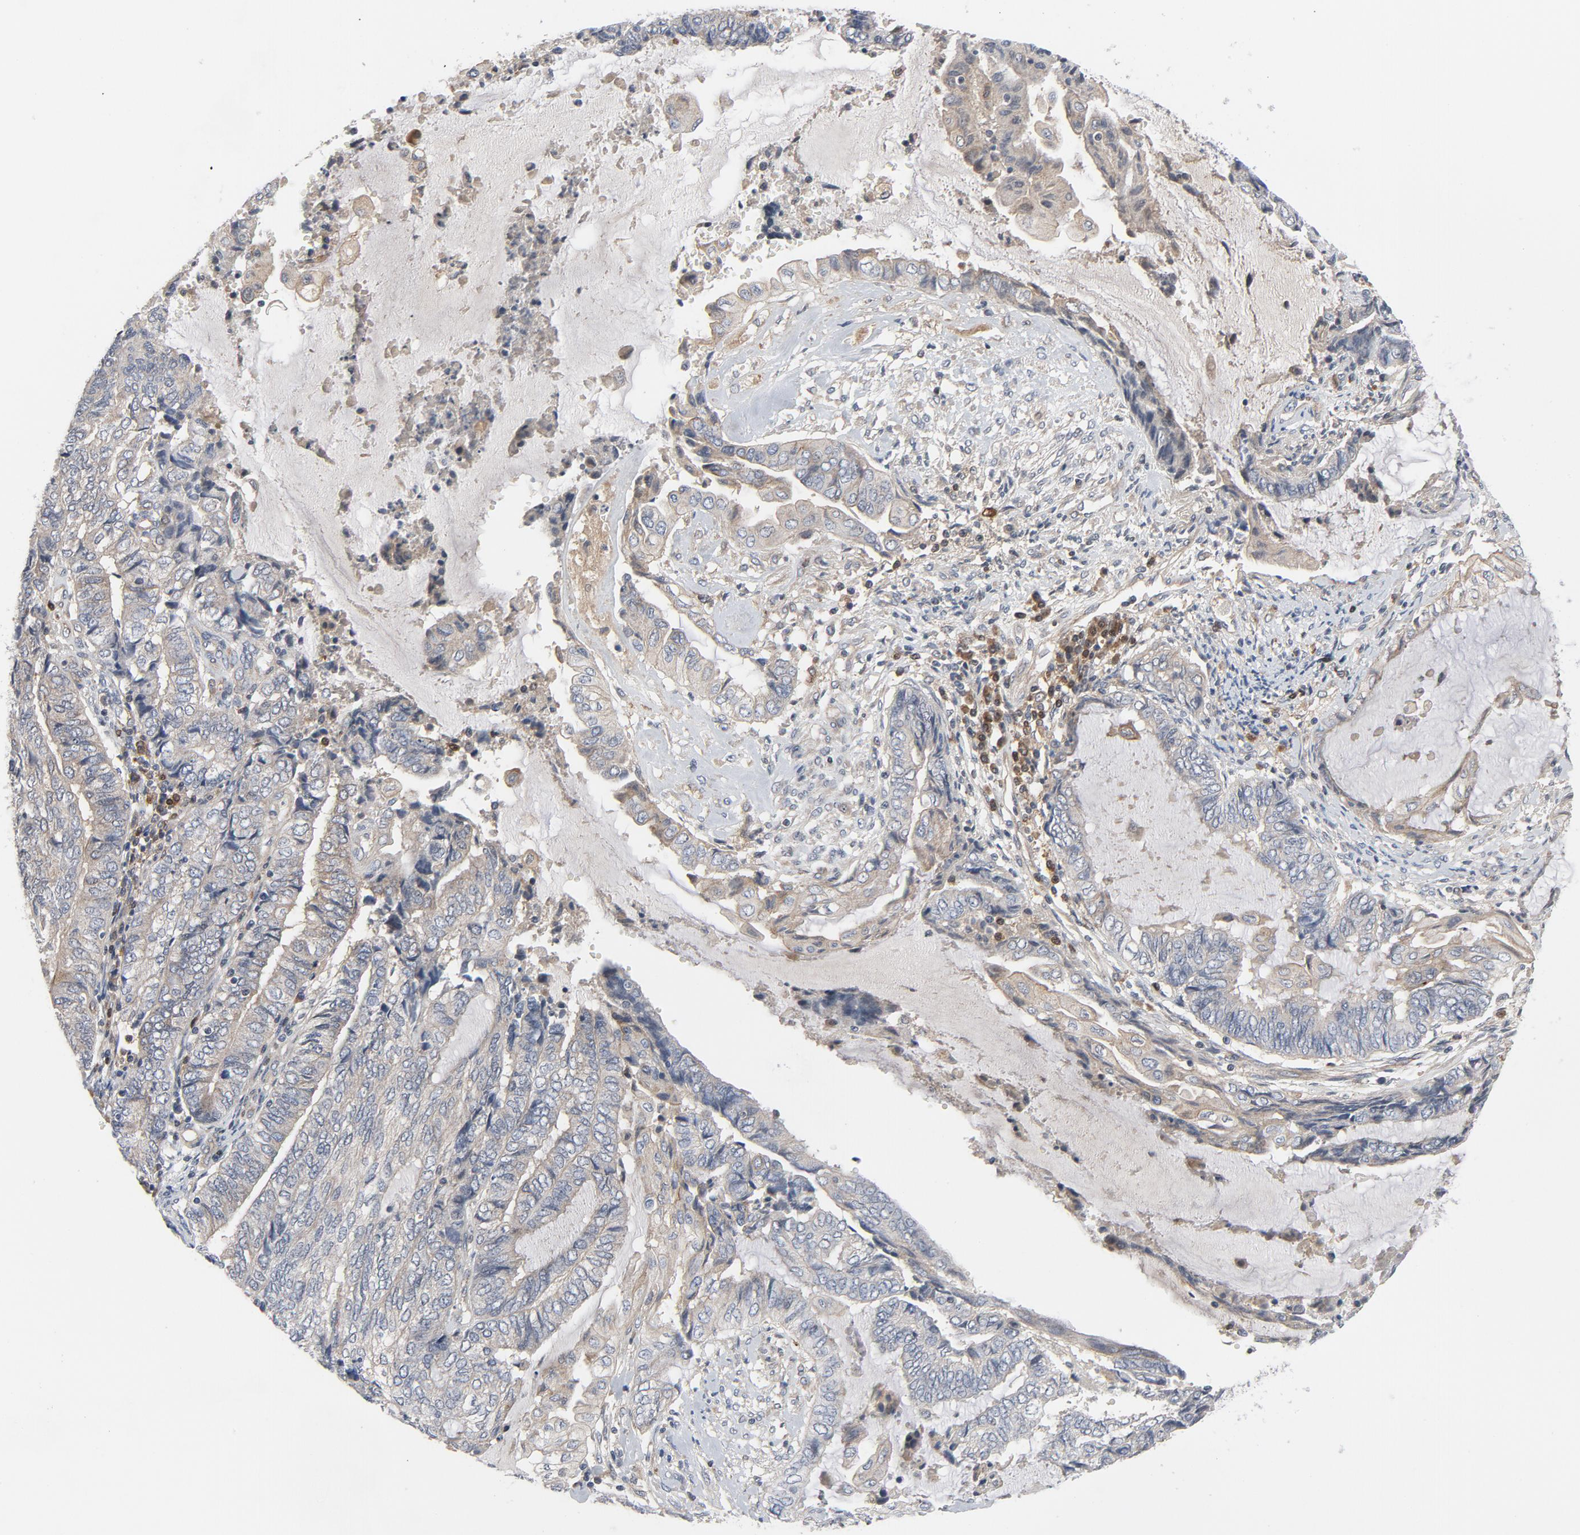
{"staining": {"intensity": "negative", "quantity": "none", "location": "none"}, "tissue": "endometrial cancer", "cell_type": "Tumor cells", "image_type": "cancer", "snomed": [{"axis": "morphology", "description": "Adenocarcinoma, NOS"}, {"axis": "topography", "description": "Uterus"}, {"axis": "topography", "description": "Endometrium"}], "caption": "DAB immunohistochemical staining of endometrial cancer (adenocarcinoma) displays no significant staining in tumor cells.", "gene": "TRADD", "patient": {"sex": "female", "age": 70}}